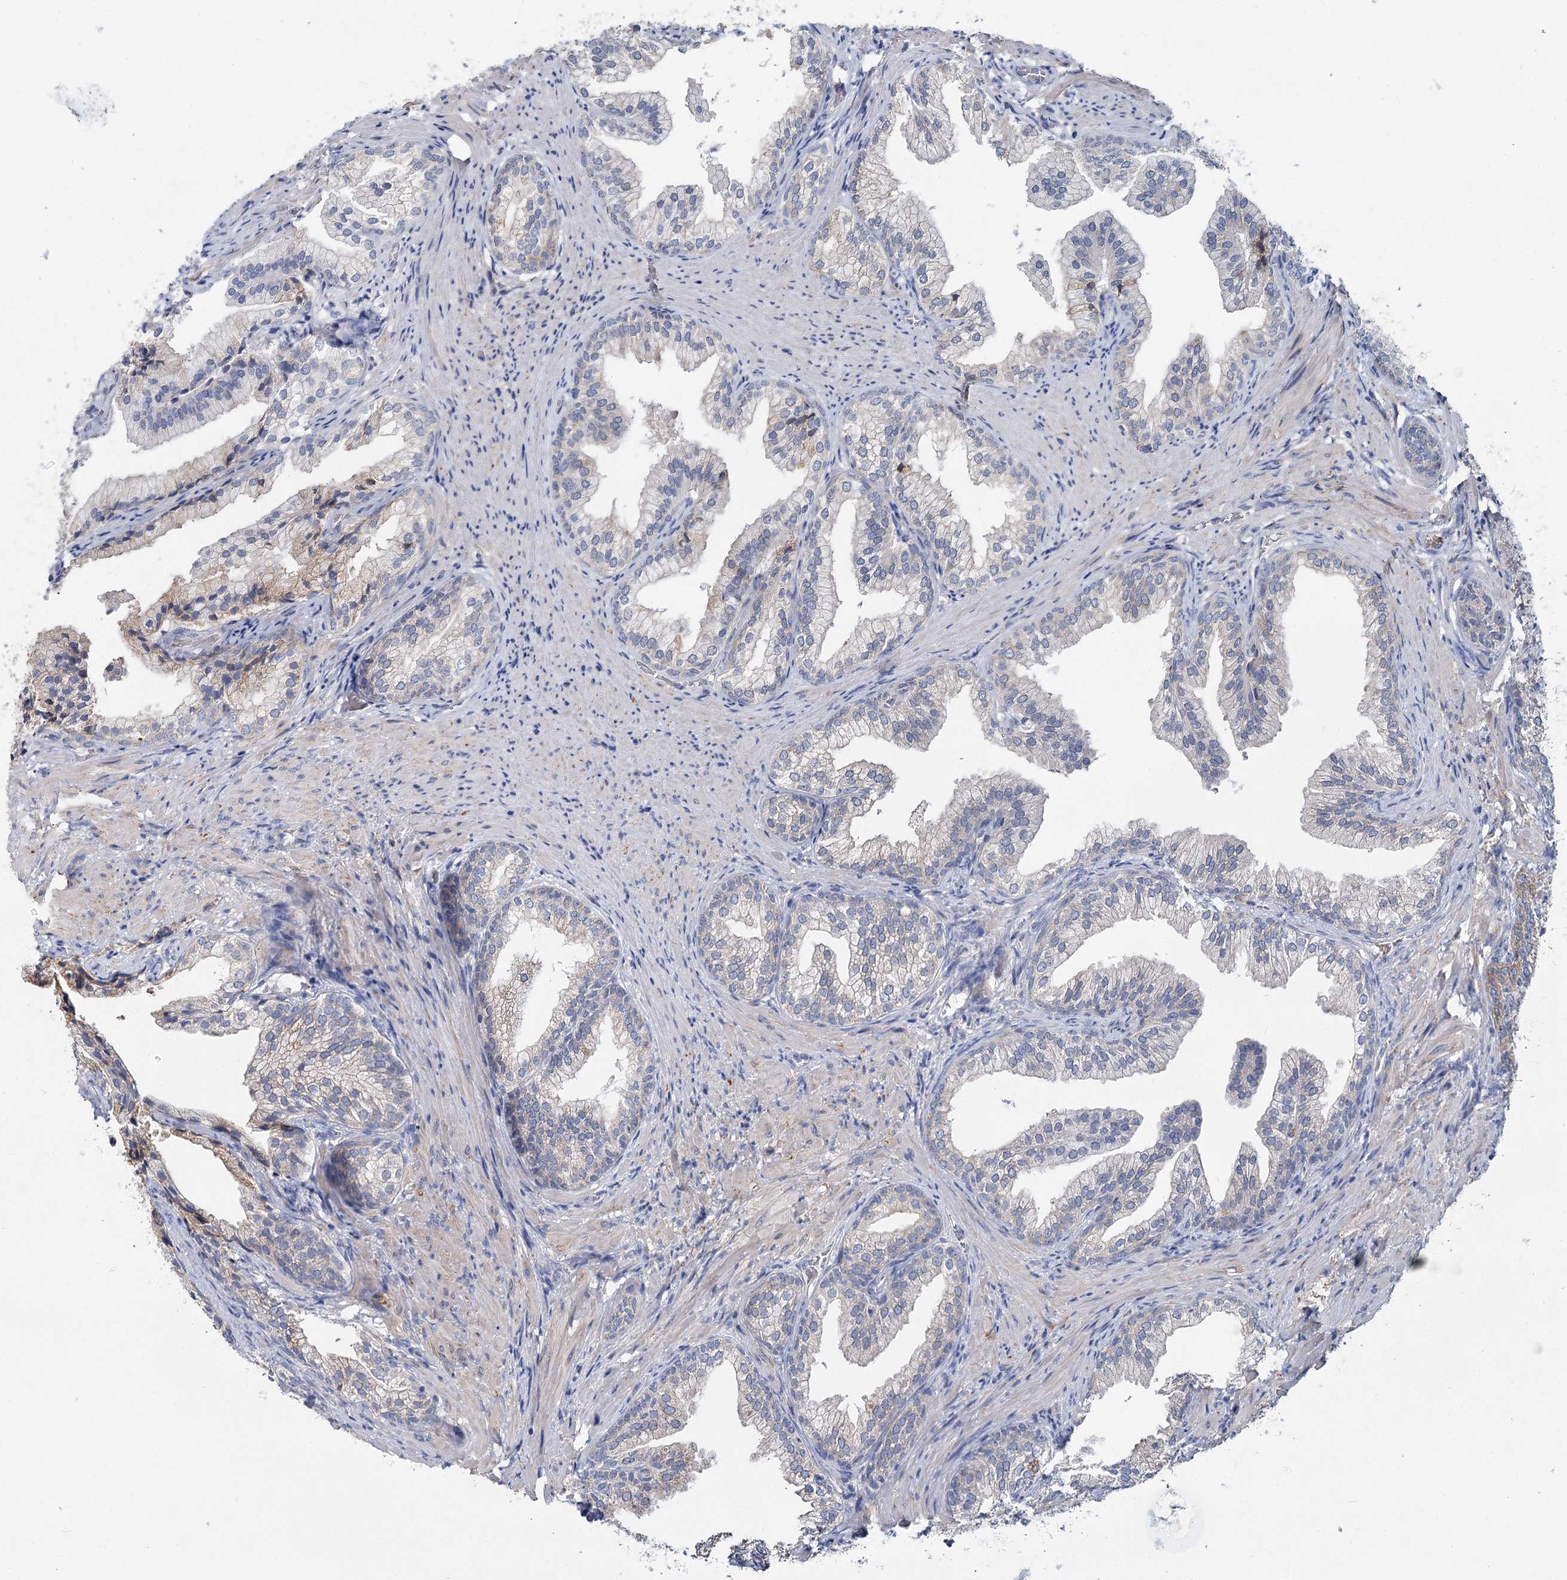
{"staining": {"intensity": "moderate", "quantity": "25%-75%", "location": "cytoplasmic/membranous"}, "tissue": "prostate", "cell_type": "Glandular cells", "image_type": "normal", "snomed": [{"axis": "morphology", "description": "Normal tissue, NOS"}, {"axis": "topography", "description": "Prostate"}], "caption": "Immunohistochemical staining of normal prostate reveals moderate cytoplasmic/membranous protein positivity in about 25%-75% of glandular cells.", "gene": "ANKRD16", "patient": {"sex": "male", "age": 76}}